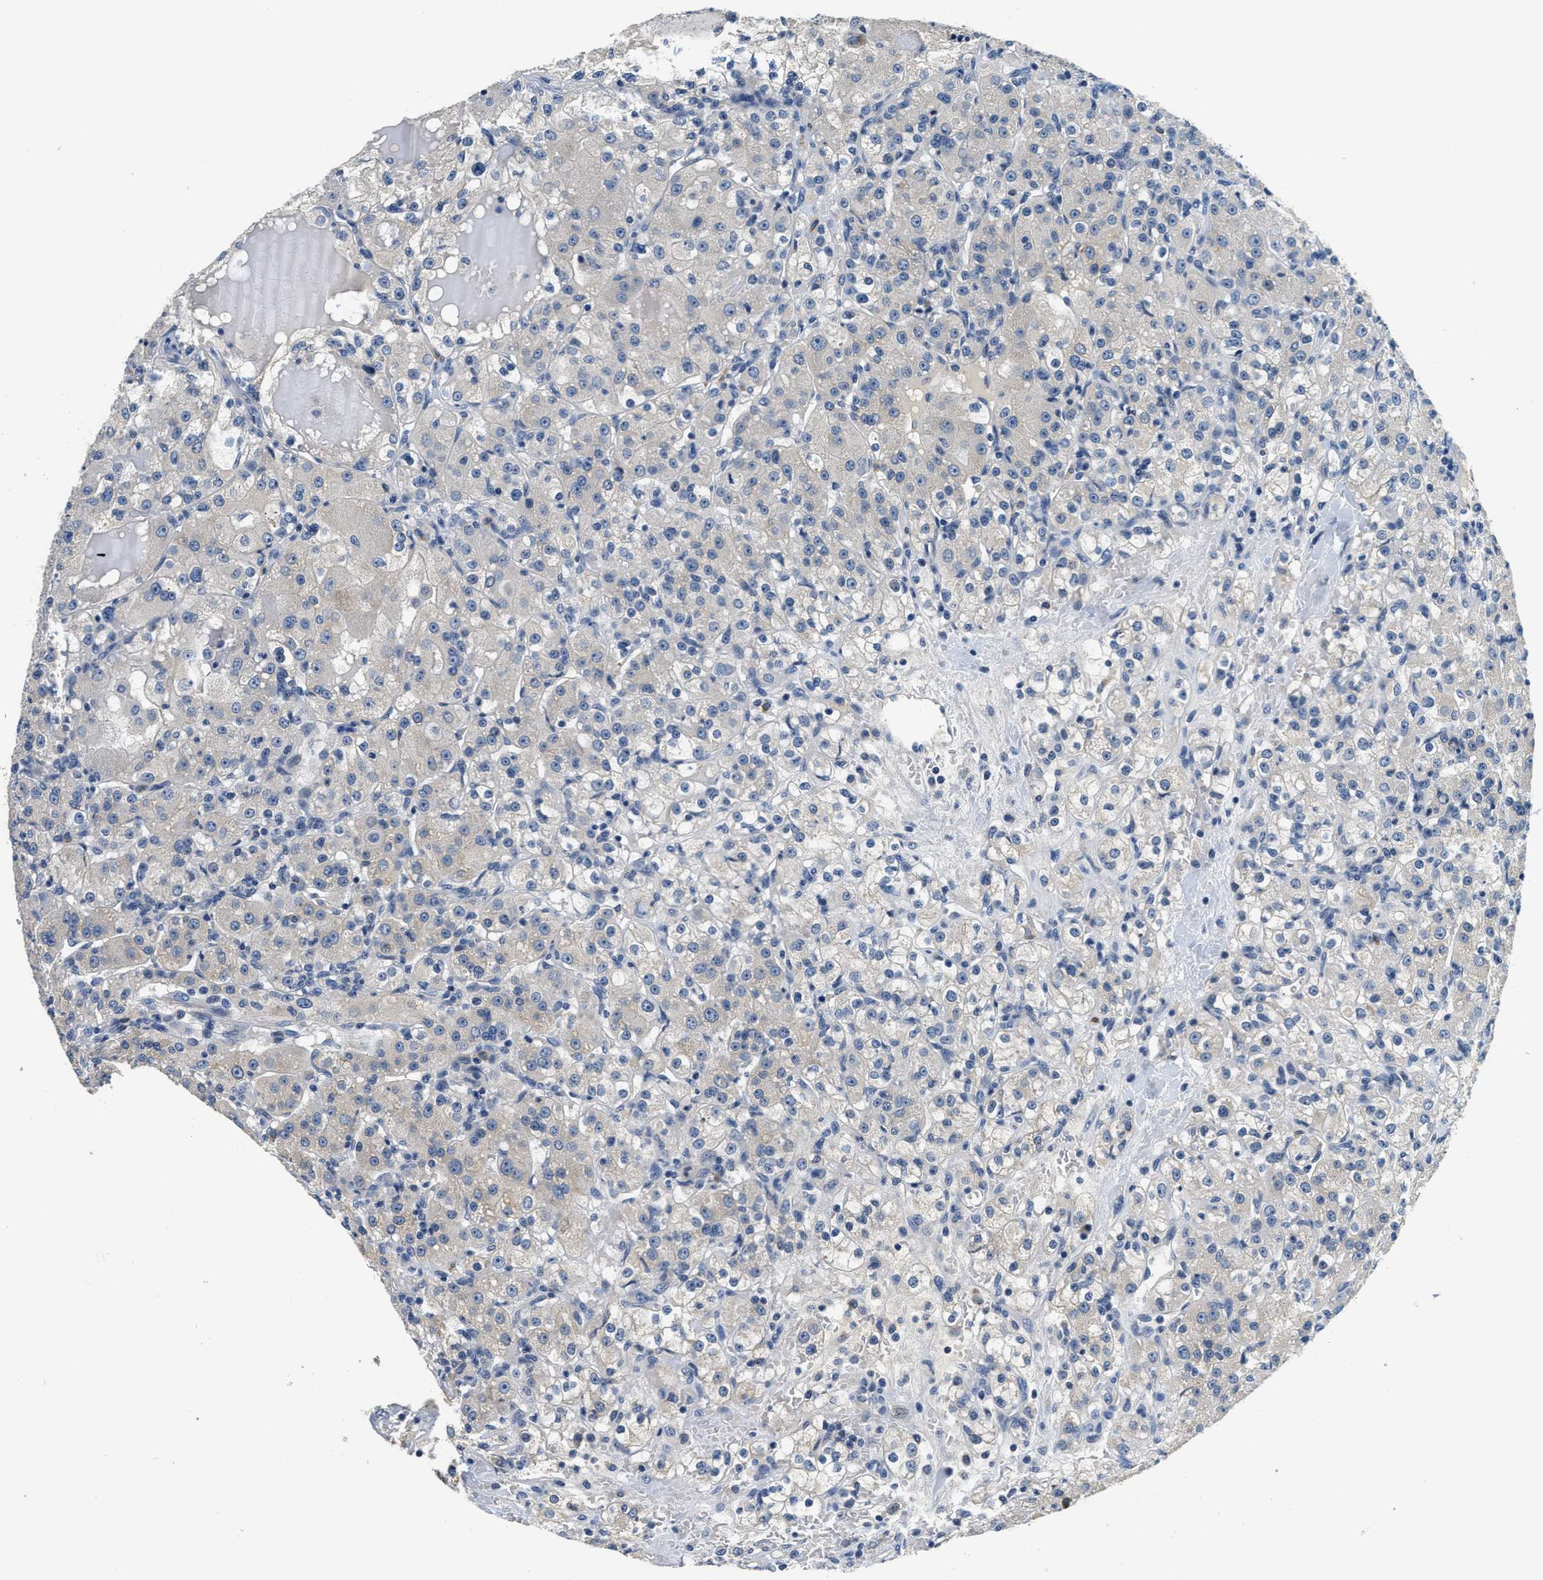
{"staining": {"intensity": "negative", "quantity": "none", "location": "none"}, "tissue": "renal cancer", "cell_type": "Tumor cells", "image_type": "cancer", "snomed": [{"axis": "morphology", "description": "Normal tissue, NOS"}, {"axis": "morphology", "description": "Adenocarcinoma, NOS"}, {"axis": "topography", "description": "Kidney"}], "caption": "Immunohistochemistry (IHC) micrograph of renal cancer (adenocarcinoma) stained for a protein (brown), which demonstrates no positivity in tumor cells.", "gene": "ALDH3A2", "patient": {"sex": "male", "age": 61}}